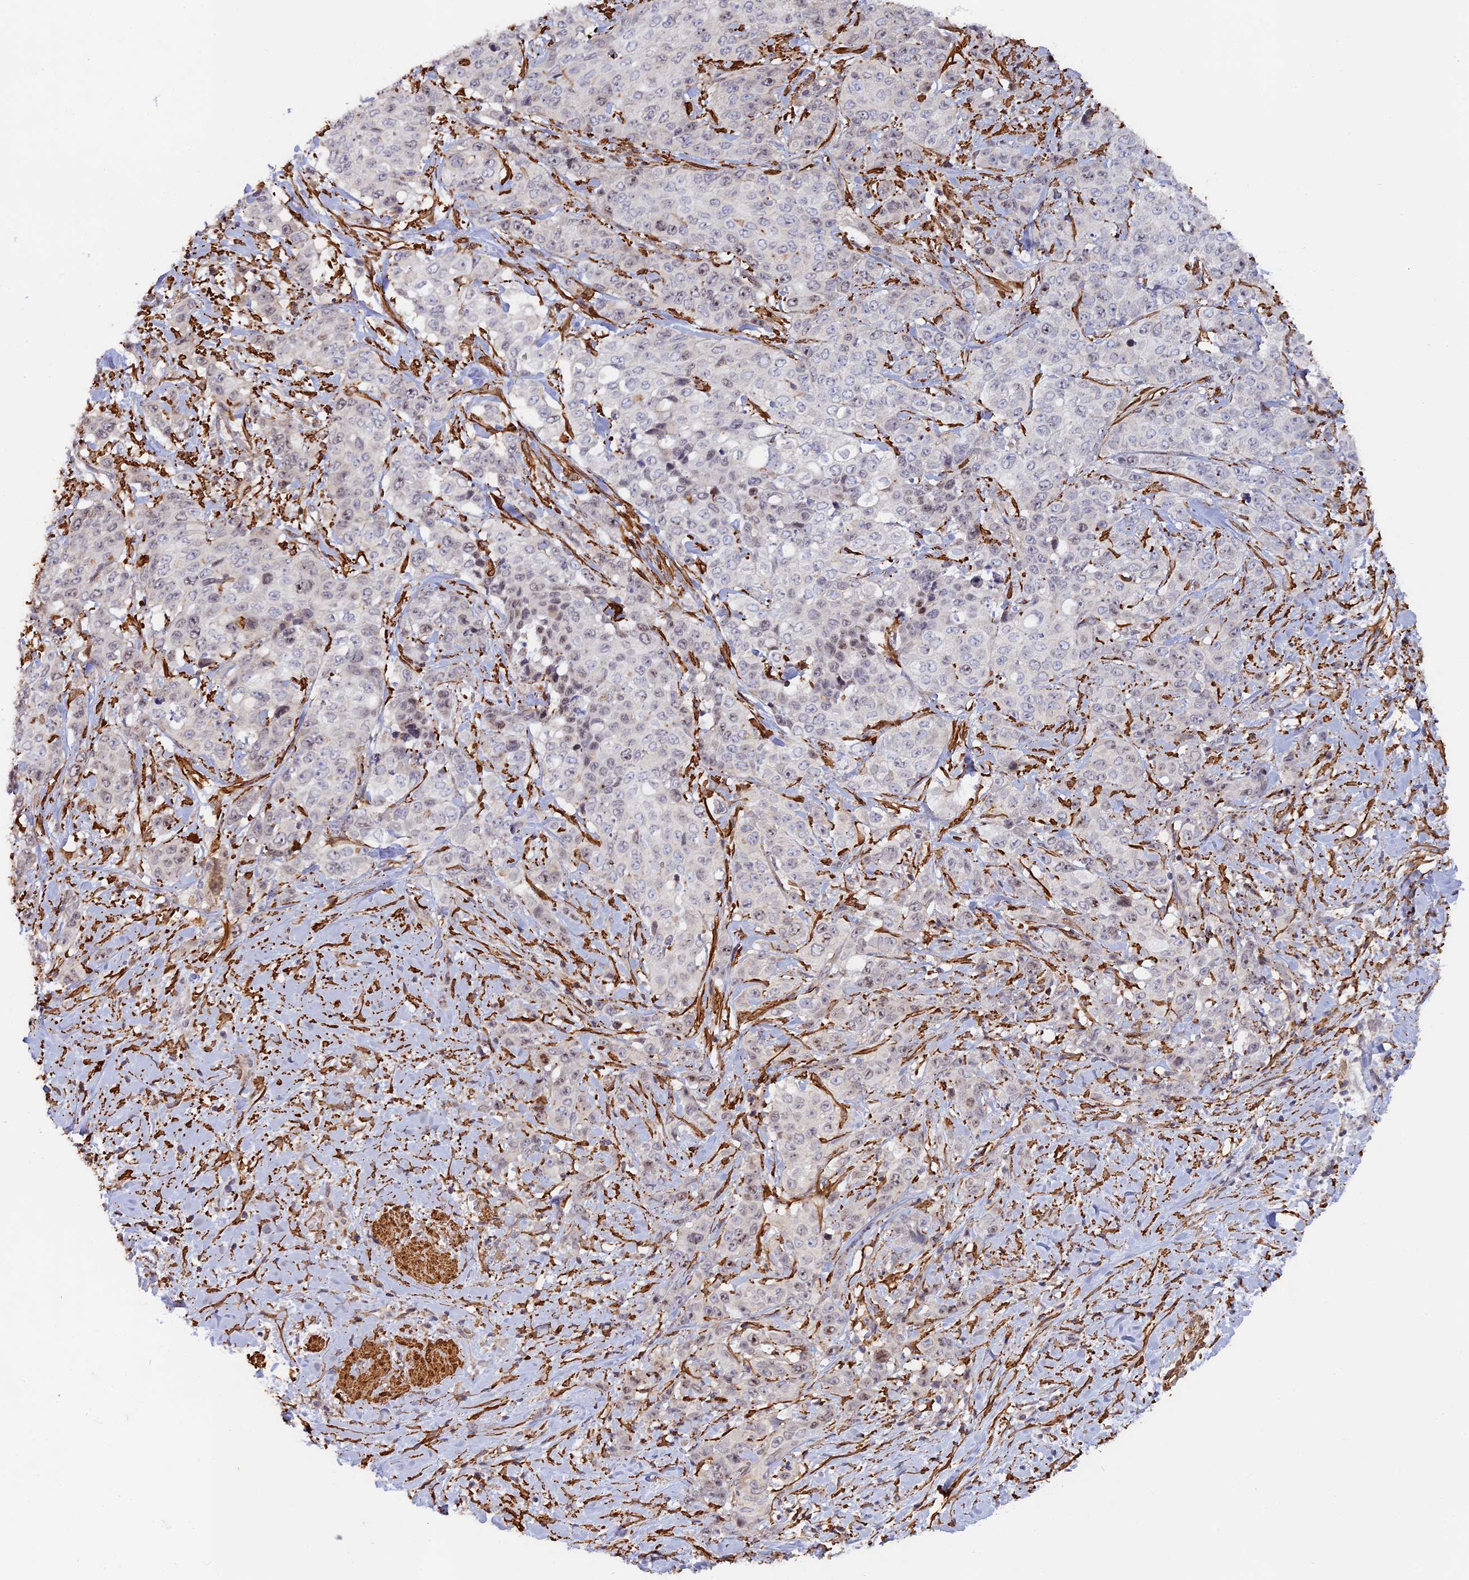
{"staining": {"intensity": "negative", "quantity": "none", "location": "none"}, "tissue": "stomach cancer", "cell_type": "Tumor cells", "image_type": "cancer", "snomed": [{"axis": "morphology", "description": "Adenocarcinoma, NOS"}, {"axis": "topography", "description": "Stomach, upper"}], "caption": "Adenocarcinoma (stomach) stained for a protein using immunohistochemistry (IHC) shows no positivity tumor cells.", "gene": "CCDC154", "patient": {"sex": "male", "age": 62}}